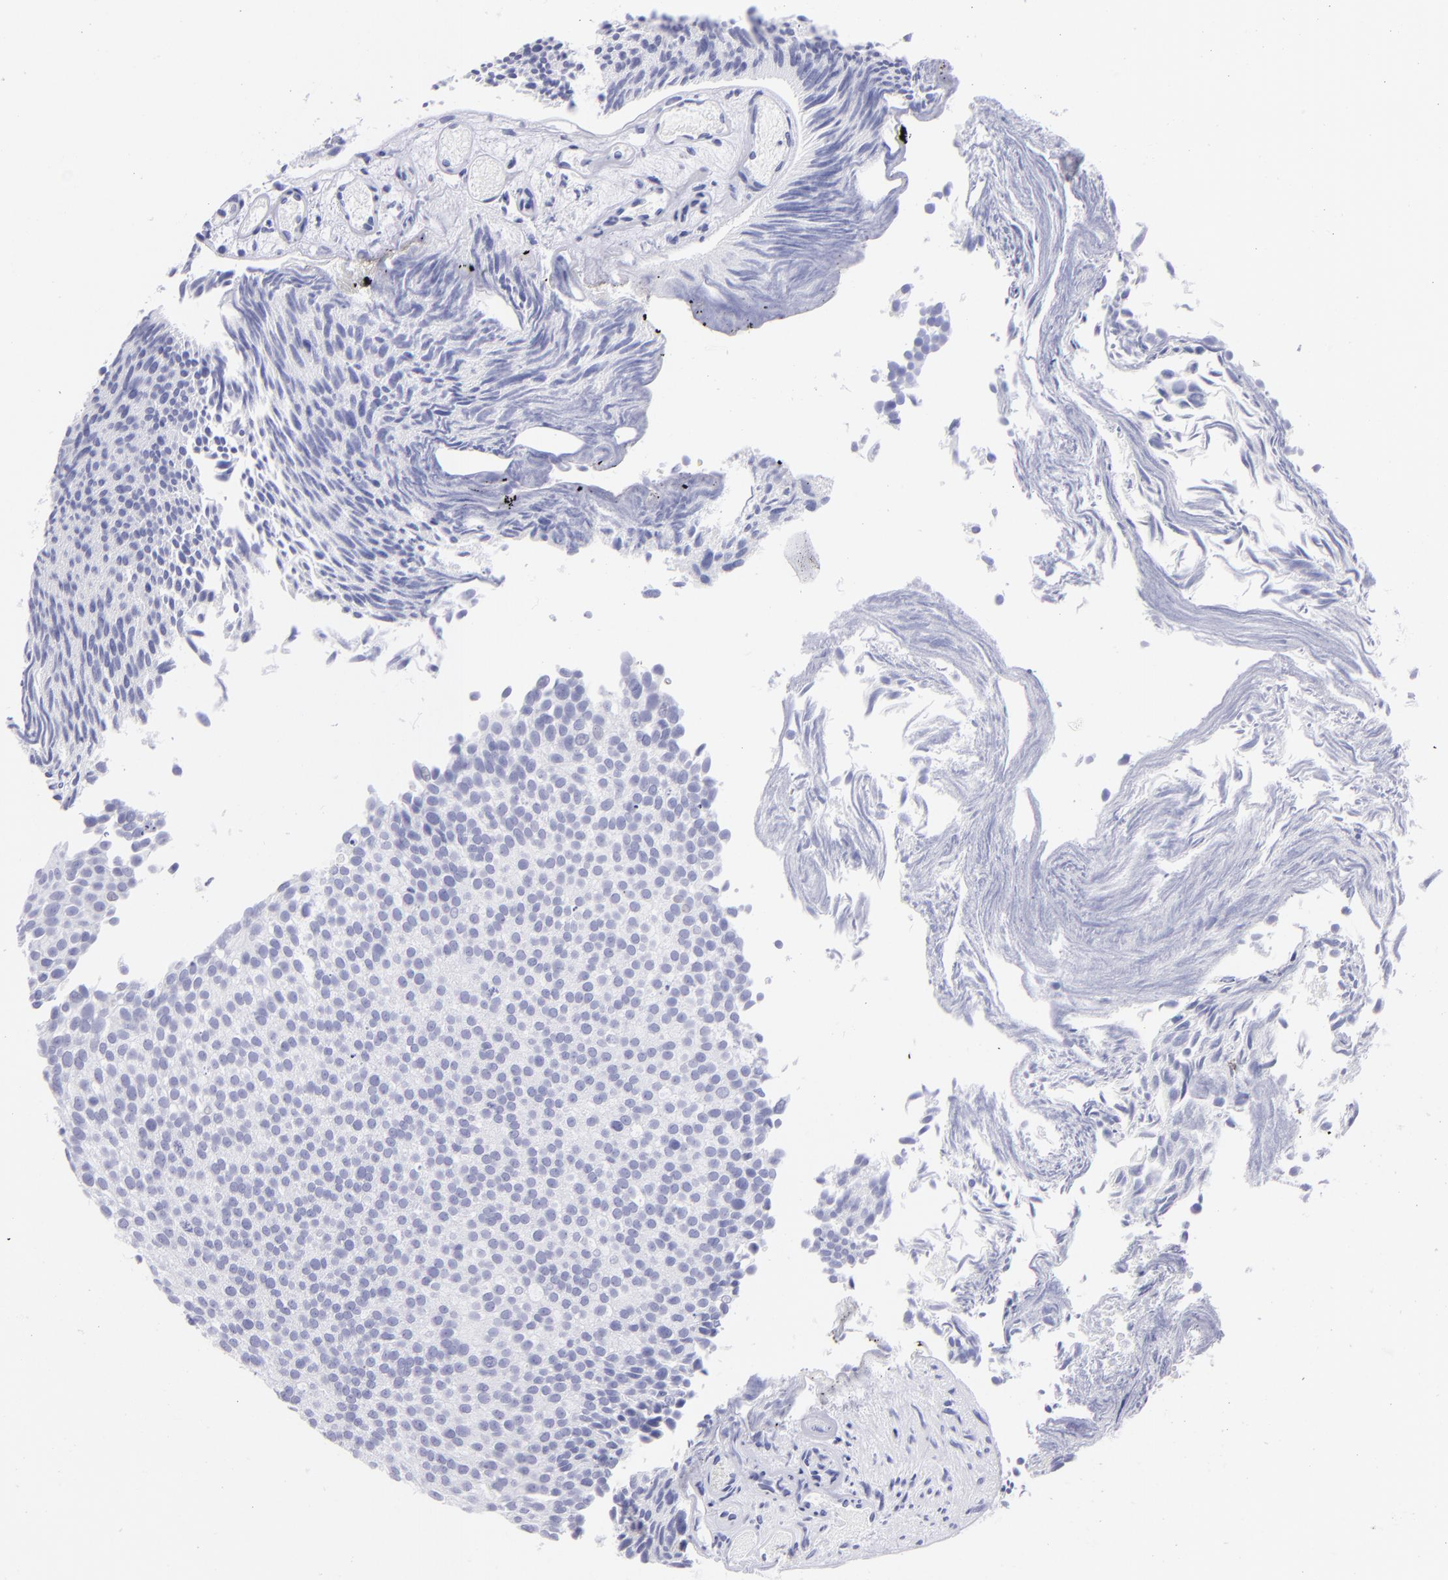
{"staining": {"intensity": "negative", "quantity": "none", "location": "none"}, "tissue": "urothelial cancer", "cell_type": "Tumor cells", "image_type": "cancer", "snomed": [{"axis": "morphology", "description": "Urothelial carcinoma, Low grade"}, {"axis": "topography", "description": "Urinary bladder"}], "caption": "A high-resolution micrograph shows immunohistochemistry (IHC) staining of urothelial cancer, which shows no significant expression in tumor cells. (Stains: DAB (3,3'-diaminobenzidine) IHC with hematoxylin counter stain, Microscopy: brightfield microscopy at high magnification).", "gene": "SLC1A2", "patient": {"sex": "male", "age": 84}}